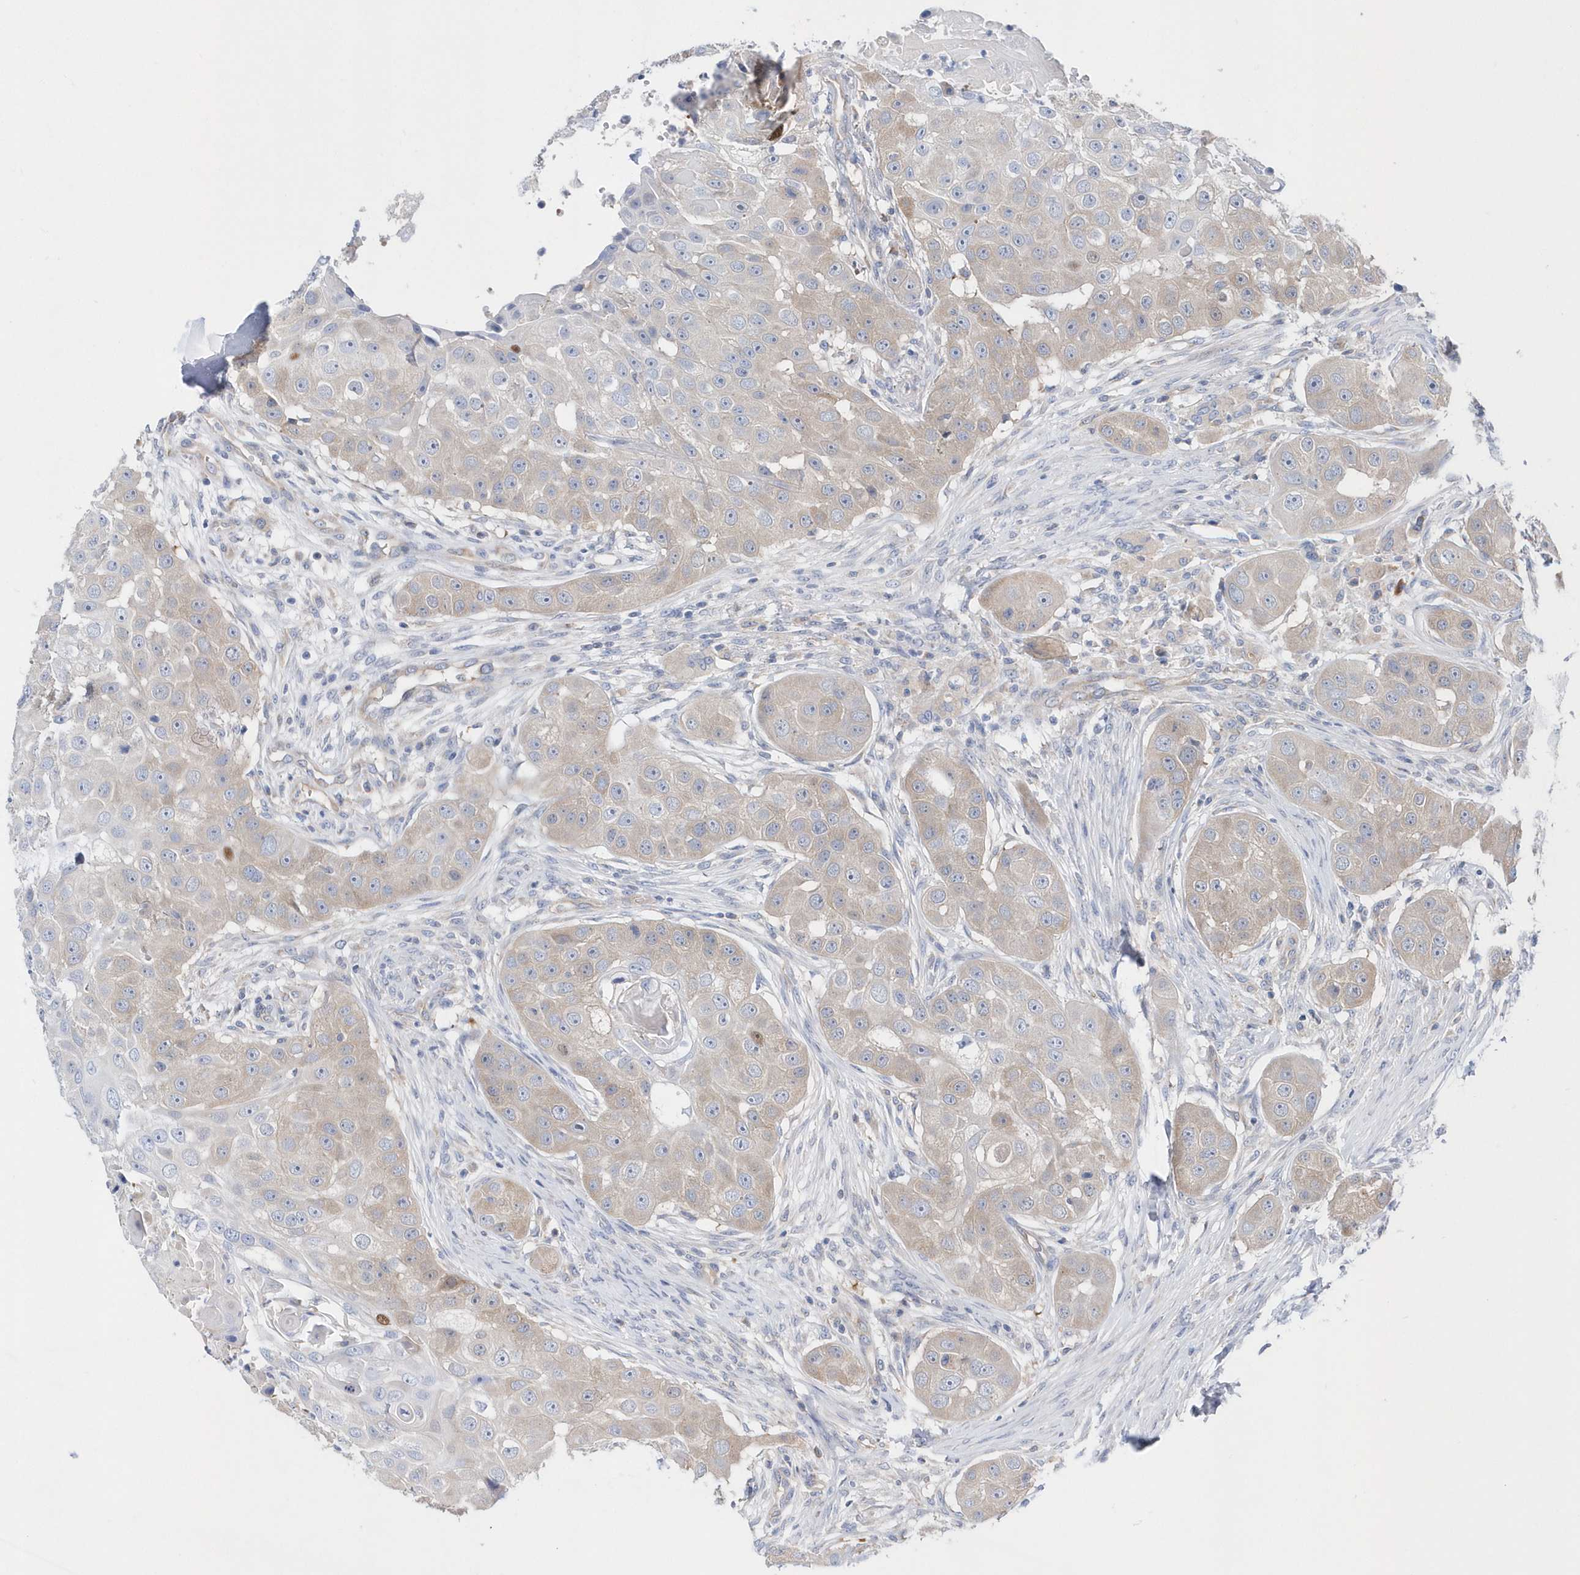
{"staining": {"intensity": "weak", "quantity": "<25%", "location": "cytoplasmic/membranous"}, "tissue": "head and neck cancer", "cell_type": "Tumor cells", "image_type": "cancer", "snomed": [{"axis": "morphology", "description": "Normal tissue, NOS"}, {"axis": "morphology", "description": "Squamous cell carcinoma, NOS"}, {"axis": "topography", "description": "Skeletal muscle"}, {"axis": "topography", "description": "Head-Neck"}], "caption": "A micrograph of human squamous cell carcinoma (head and neck) is negative for staining in tumor cells.", "gene": "JKAMP", "patient": {"sex": "male", "age": 51}}